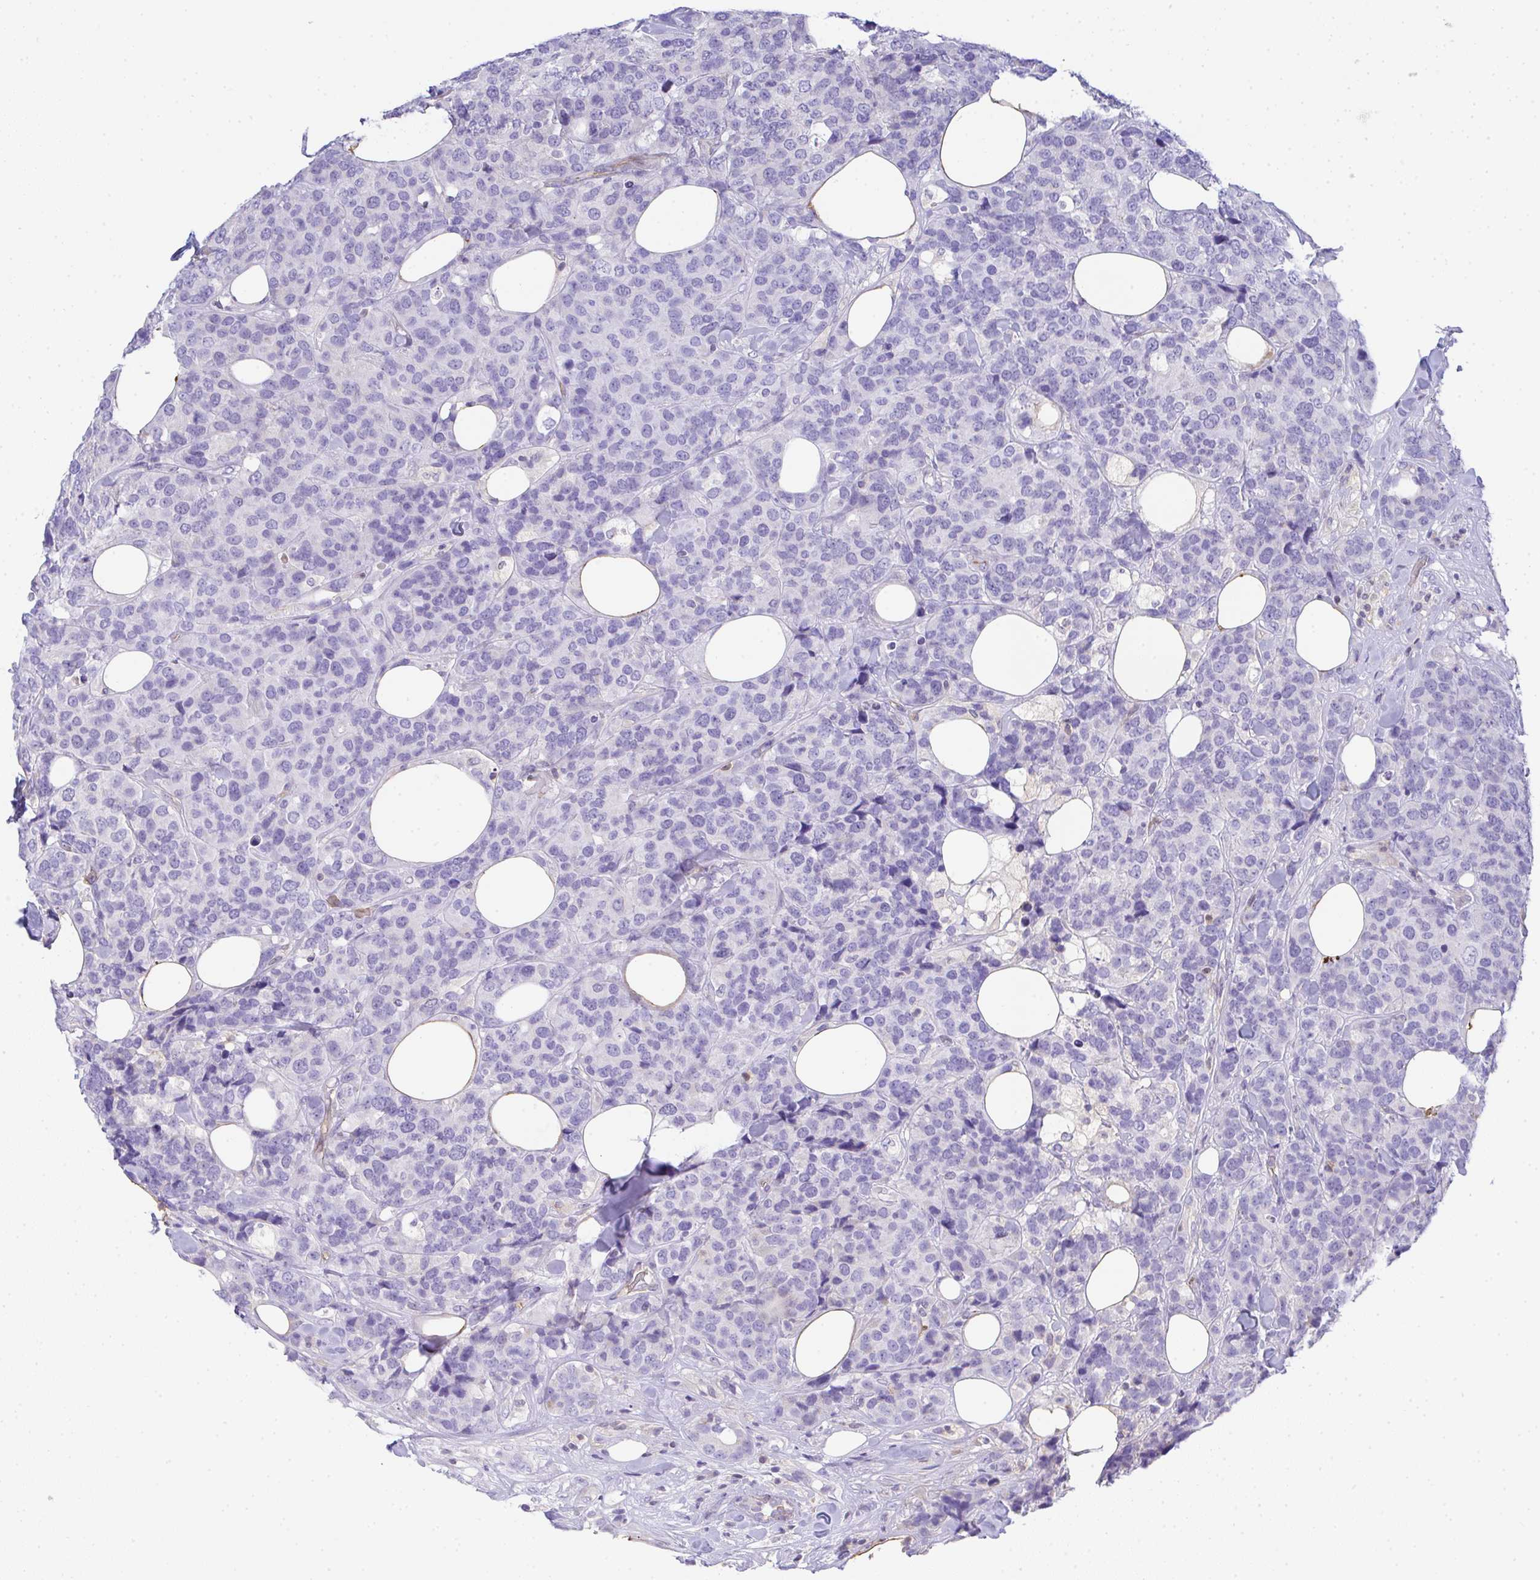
{"staining": {"intensity": "negative", "quantity": "none", "location": "none"}, "tissue": "breast cancer", "cell_type": "Tumor cells", "image_type": "cancer", "snomed": [{"axis": "morphology", "description": "Lobular carcinoma"}, {"axis": "topography", "description": "Breast"}], "caption": "Image shows no protein staining in tumor cells of lobular carcinoma (breast) tissue.", "gene": "TNFAIP8", "patient": {"sex": "female", "age": 59}}